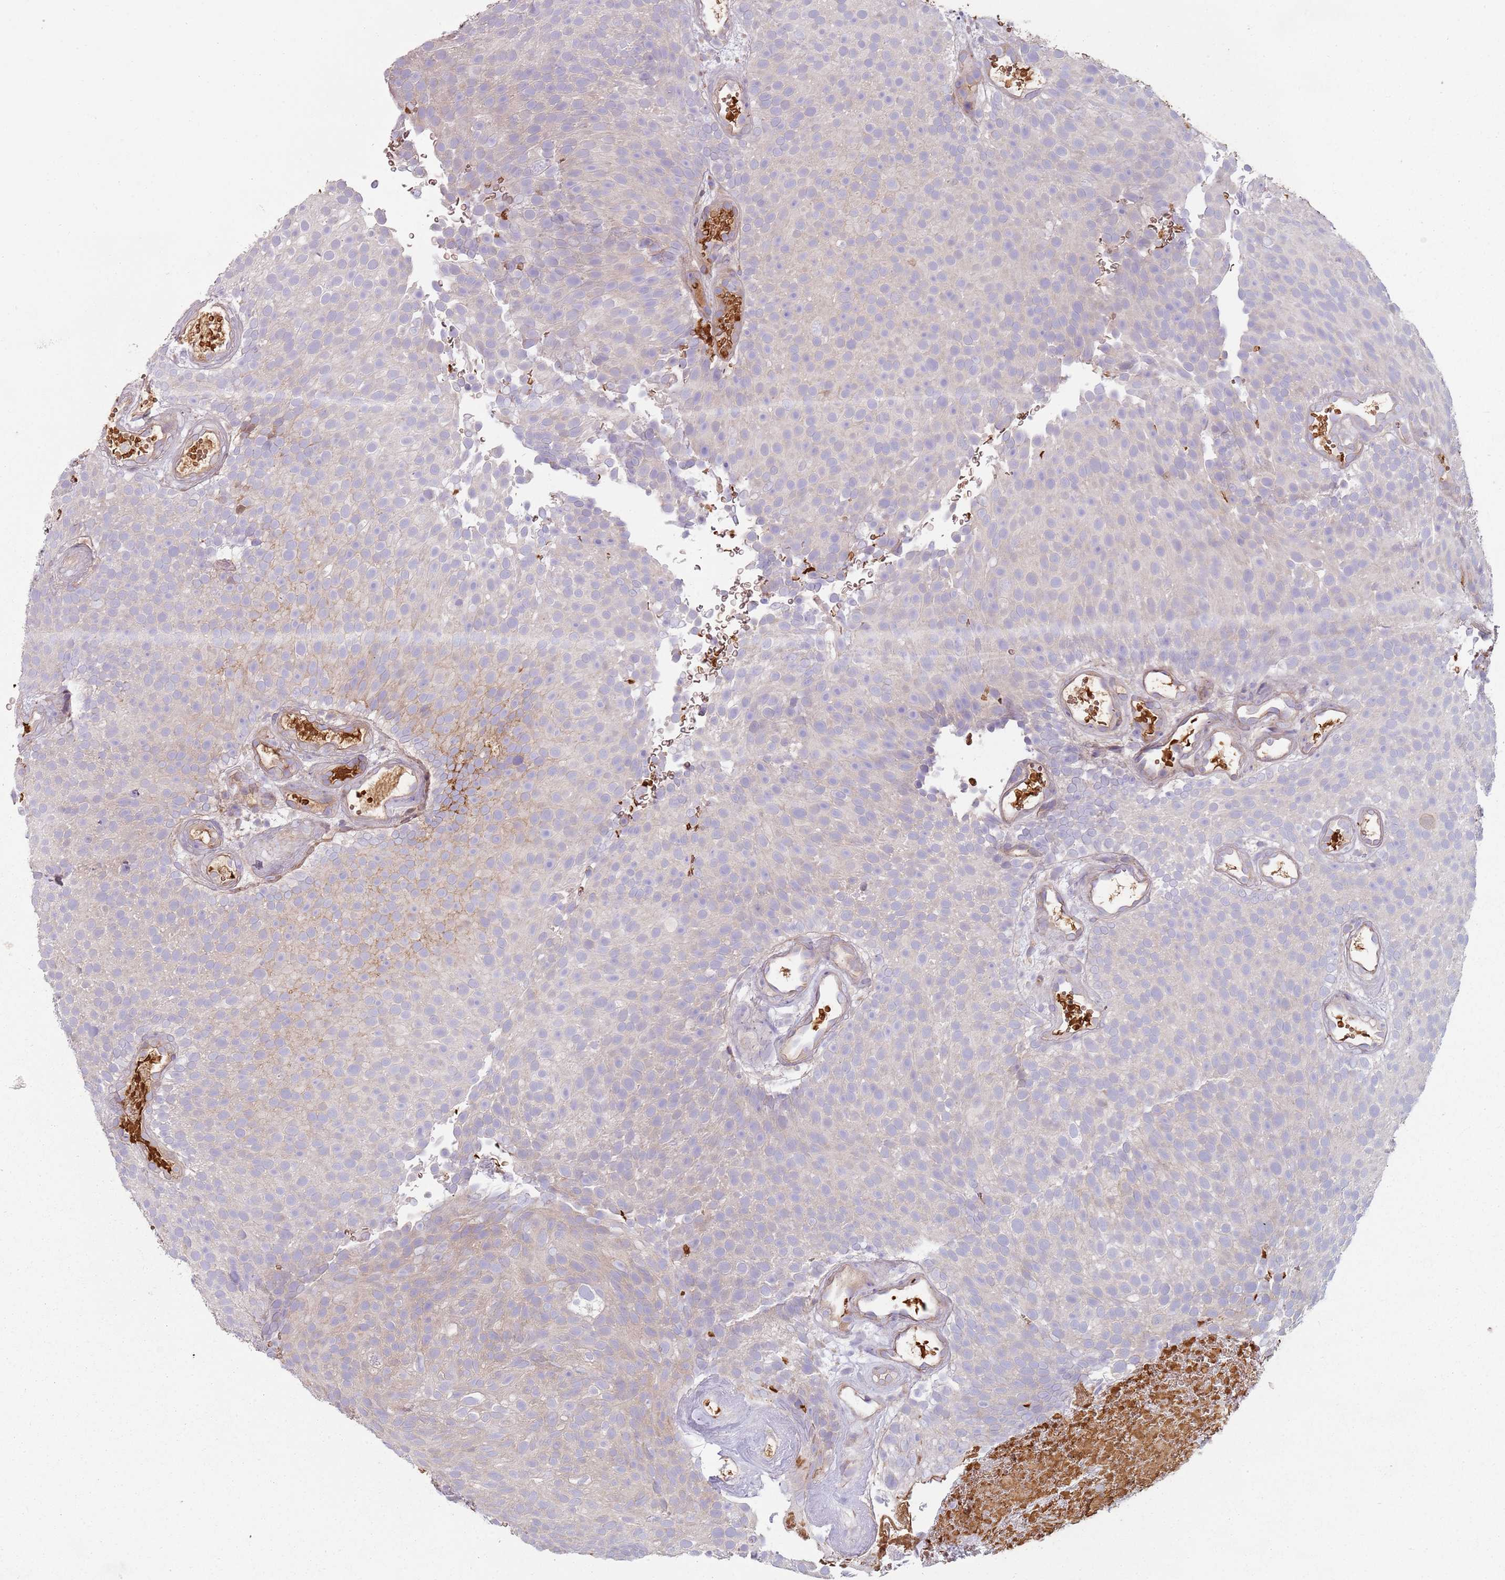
{"staining": {"intensity": "weak", "quantity": "<25%", "location": "cytoplasmic/membranous"}, "tissue": "urothelial cancer", "cell_type": "Tumor cells", "image_type": "cancer", "snomed": [{"axis": "morphology", "description": "Urothelial carcinoma, Low grade"}, {"axis": "topography", "description": "Urinary bladder"}], "caption": "Immunohistochemical staining of human urothelial cancer exhibits no significant positivity in tumor cells.", "gene": "SPATA2", "patient": {"sex": "male", "age": 78}}